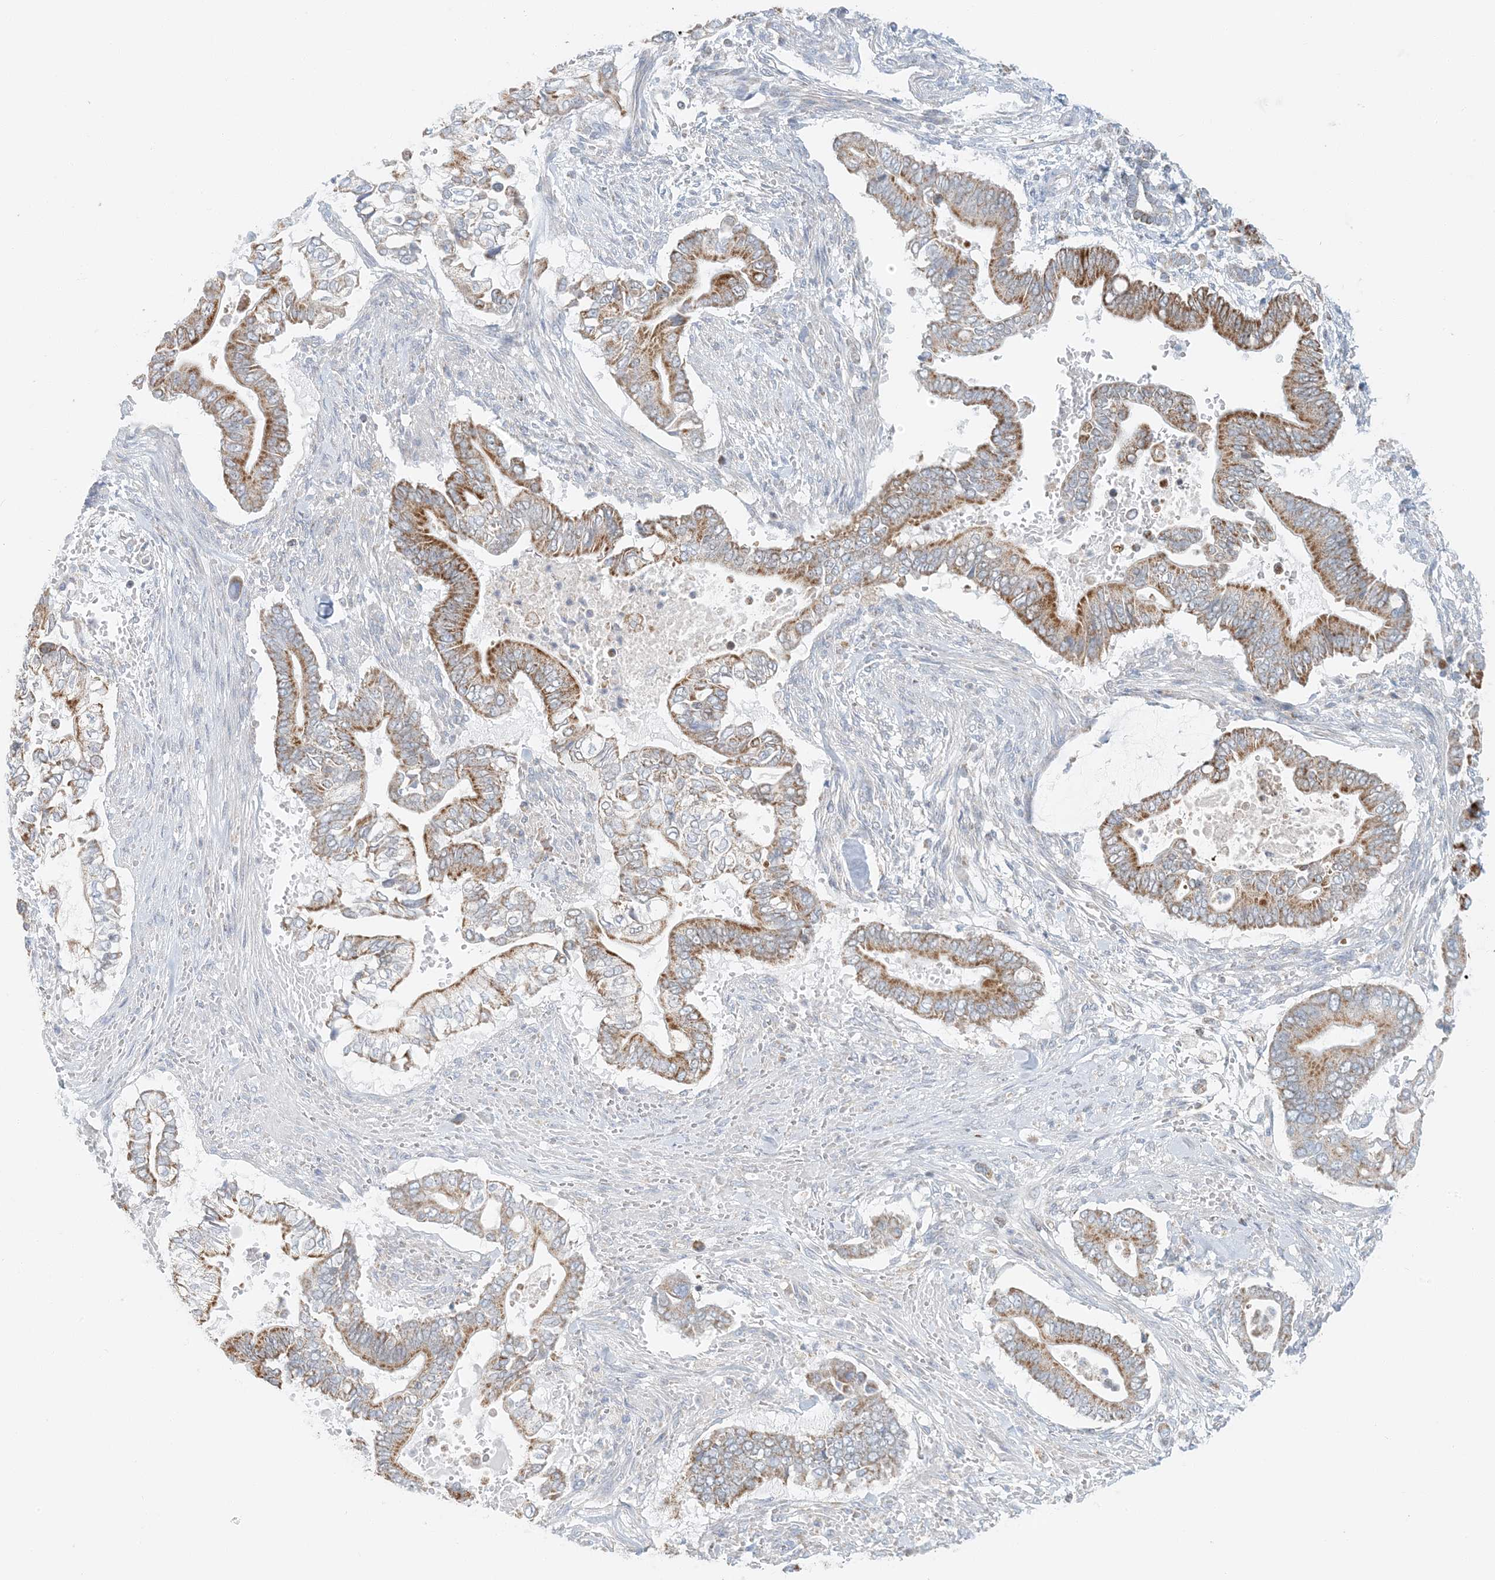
{"staining": {"intensity": "moderate", "quantity": ">75%", "location": "cytoplasmic/membranous"}, "tissue": "pancreatic cancer", "cell_type": "Tumor cells", "image_type": "cancer", "snomed": [{"axis": "morphology", "description": "Adenocarcinoma, NOS"}, {"axis": "topography", "description": "Pancreas"}], "caption": "The image reveals staining of pancreatic cancer (adenocarcinoma), revealing moderate cytoplasmic/membranous protein expression (brown color) within tumor cells.", "gene": "BDH1", "patient": {"sex": "male", "age": 68}}